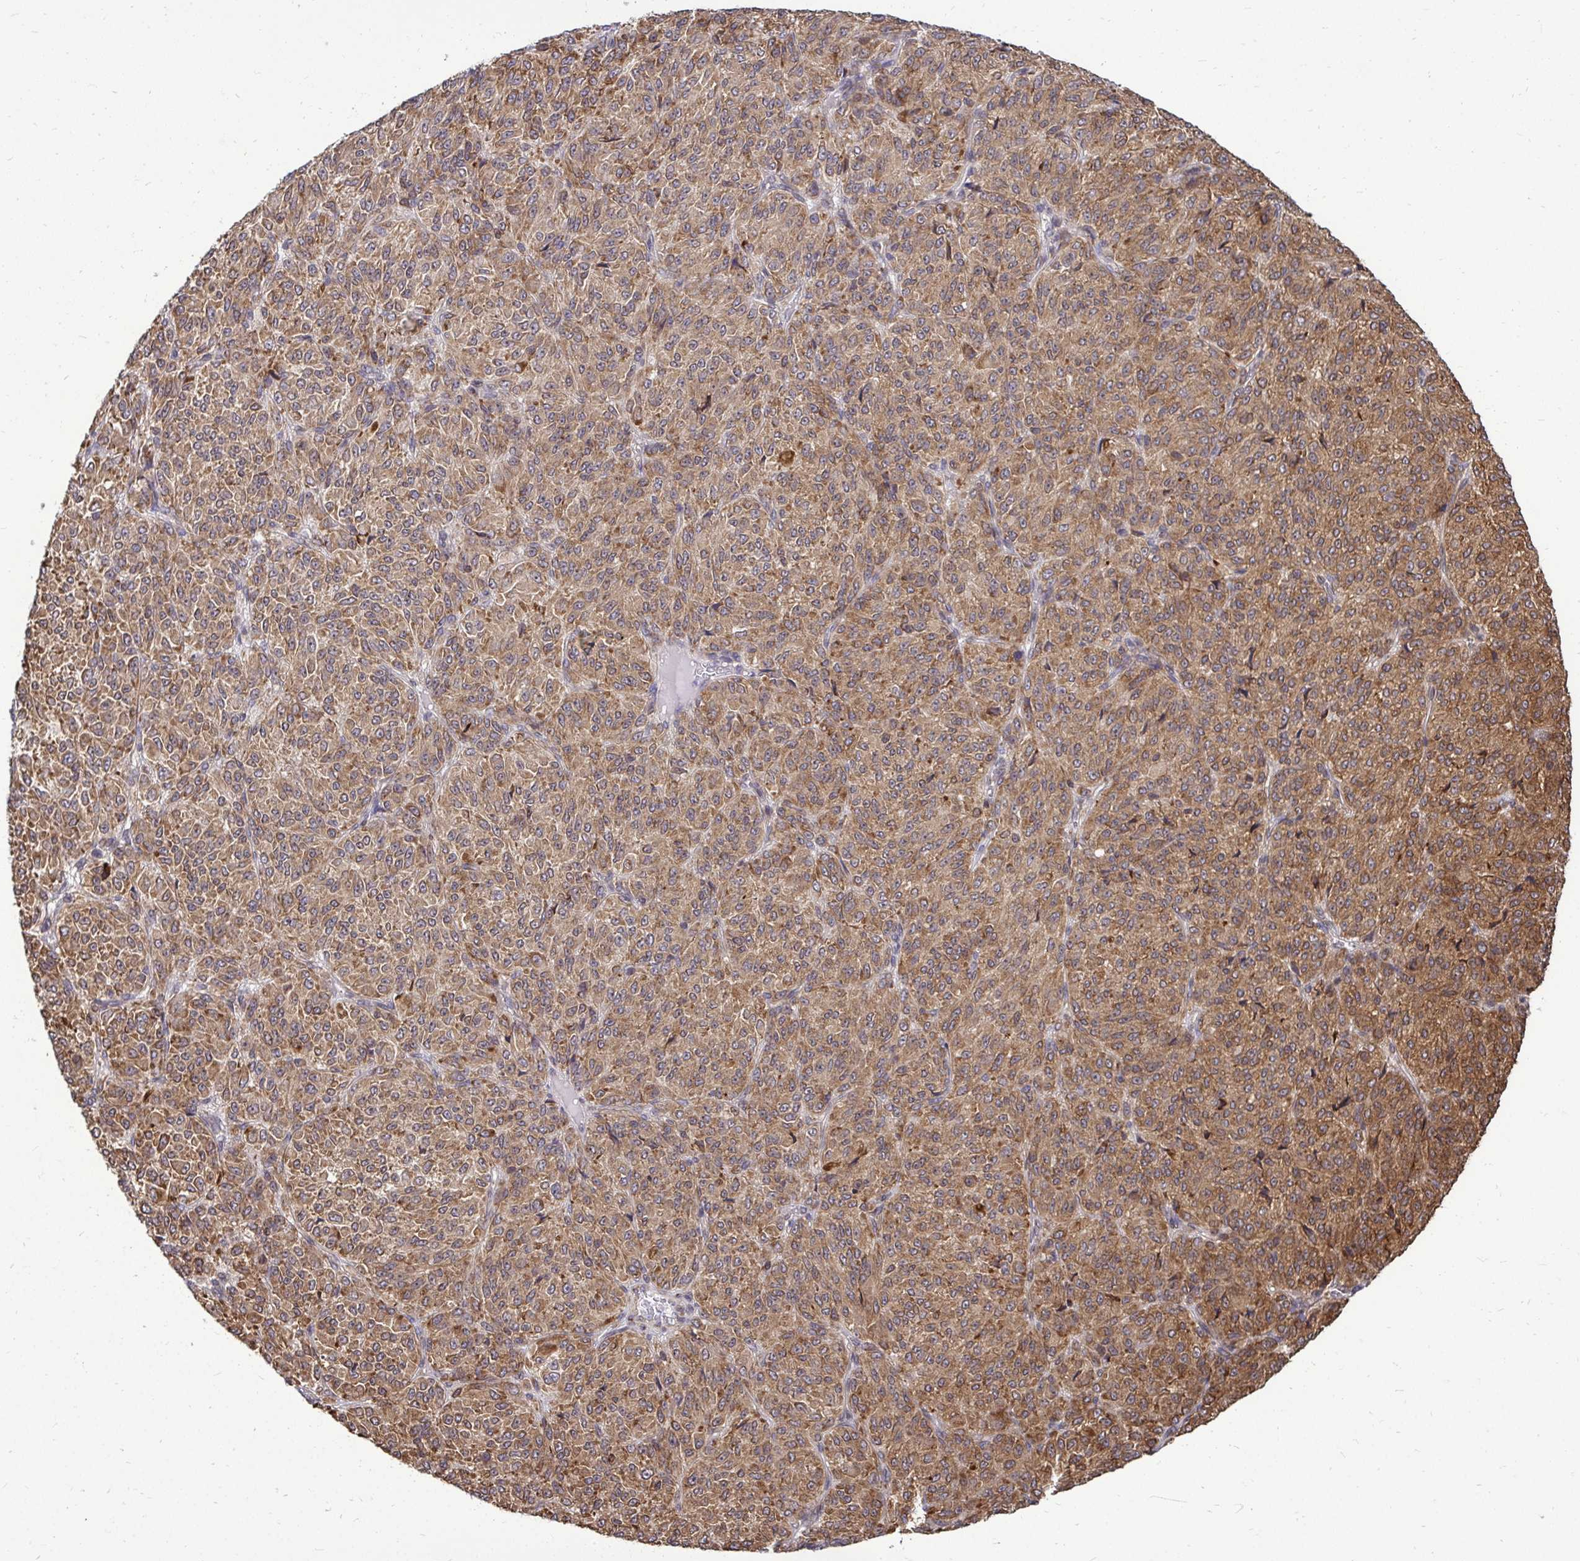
{"staining": {"intensity": "moderate", "quantity": ">75%", "location": "cytoplasmic/membranous"}, "tissue": "melanoma", "cell_type": "Tumor cells", "image_type": "cancer", "snomed": [{"axis": "morphology", "description": "Malignant melanoma, Metastatic site"}, {"axis": "topography", "description": "Brain"}], "caption": "Human malignant melanoma (metastatic site) stained with a protein marker displays moderate staining in tumor cells.", "gene": "FMR1", "patient": {"sex": "female", "age": 56}}